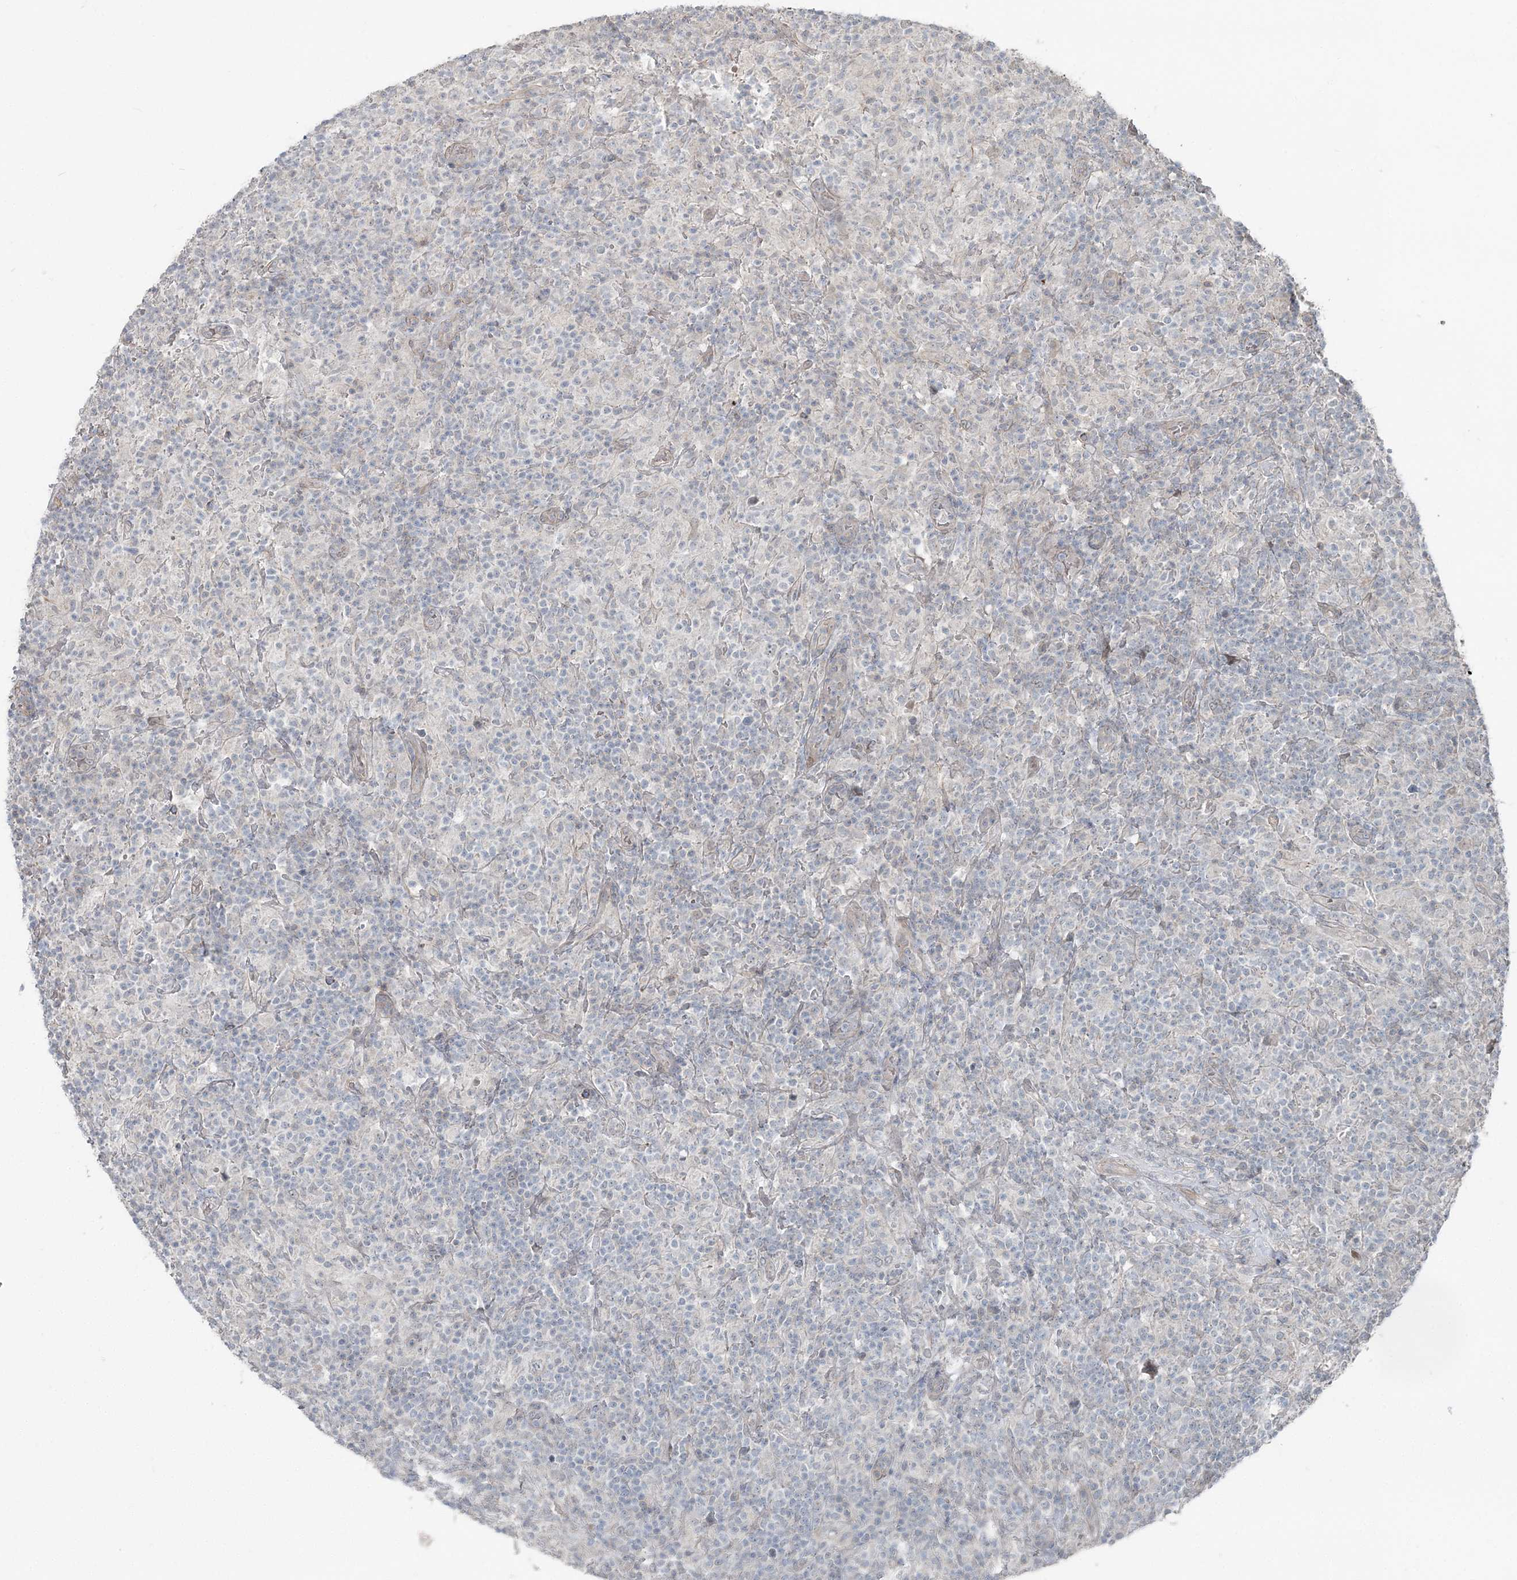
{"staining": {"intensity": "negative", "quantity": "none", "location": "none"}, "tissue": "lymphoma", "cell_type": "Tumor cells", "image_type": "cancer", "snomed": [{"axis": "morphology", "description": "Hodgkin's disease, NOS"}, {"axis": "topography", "description": "Lymph node"}], "caption": "Hodgkin's disease was stained to show a protein in brown. There is no significant expression in tumor cells. (IHC, brightfield microscopy, high magnification).", "gene": "FBXL17", "patient": {"sex": "male", "age": 70}}